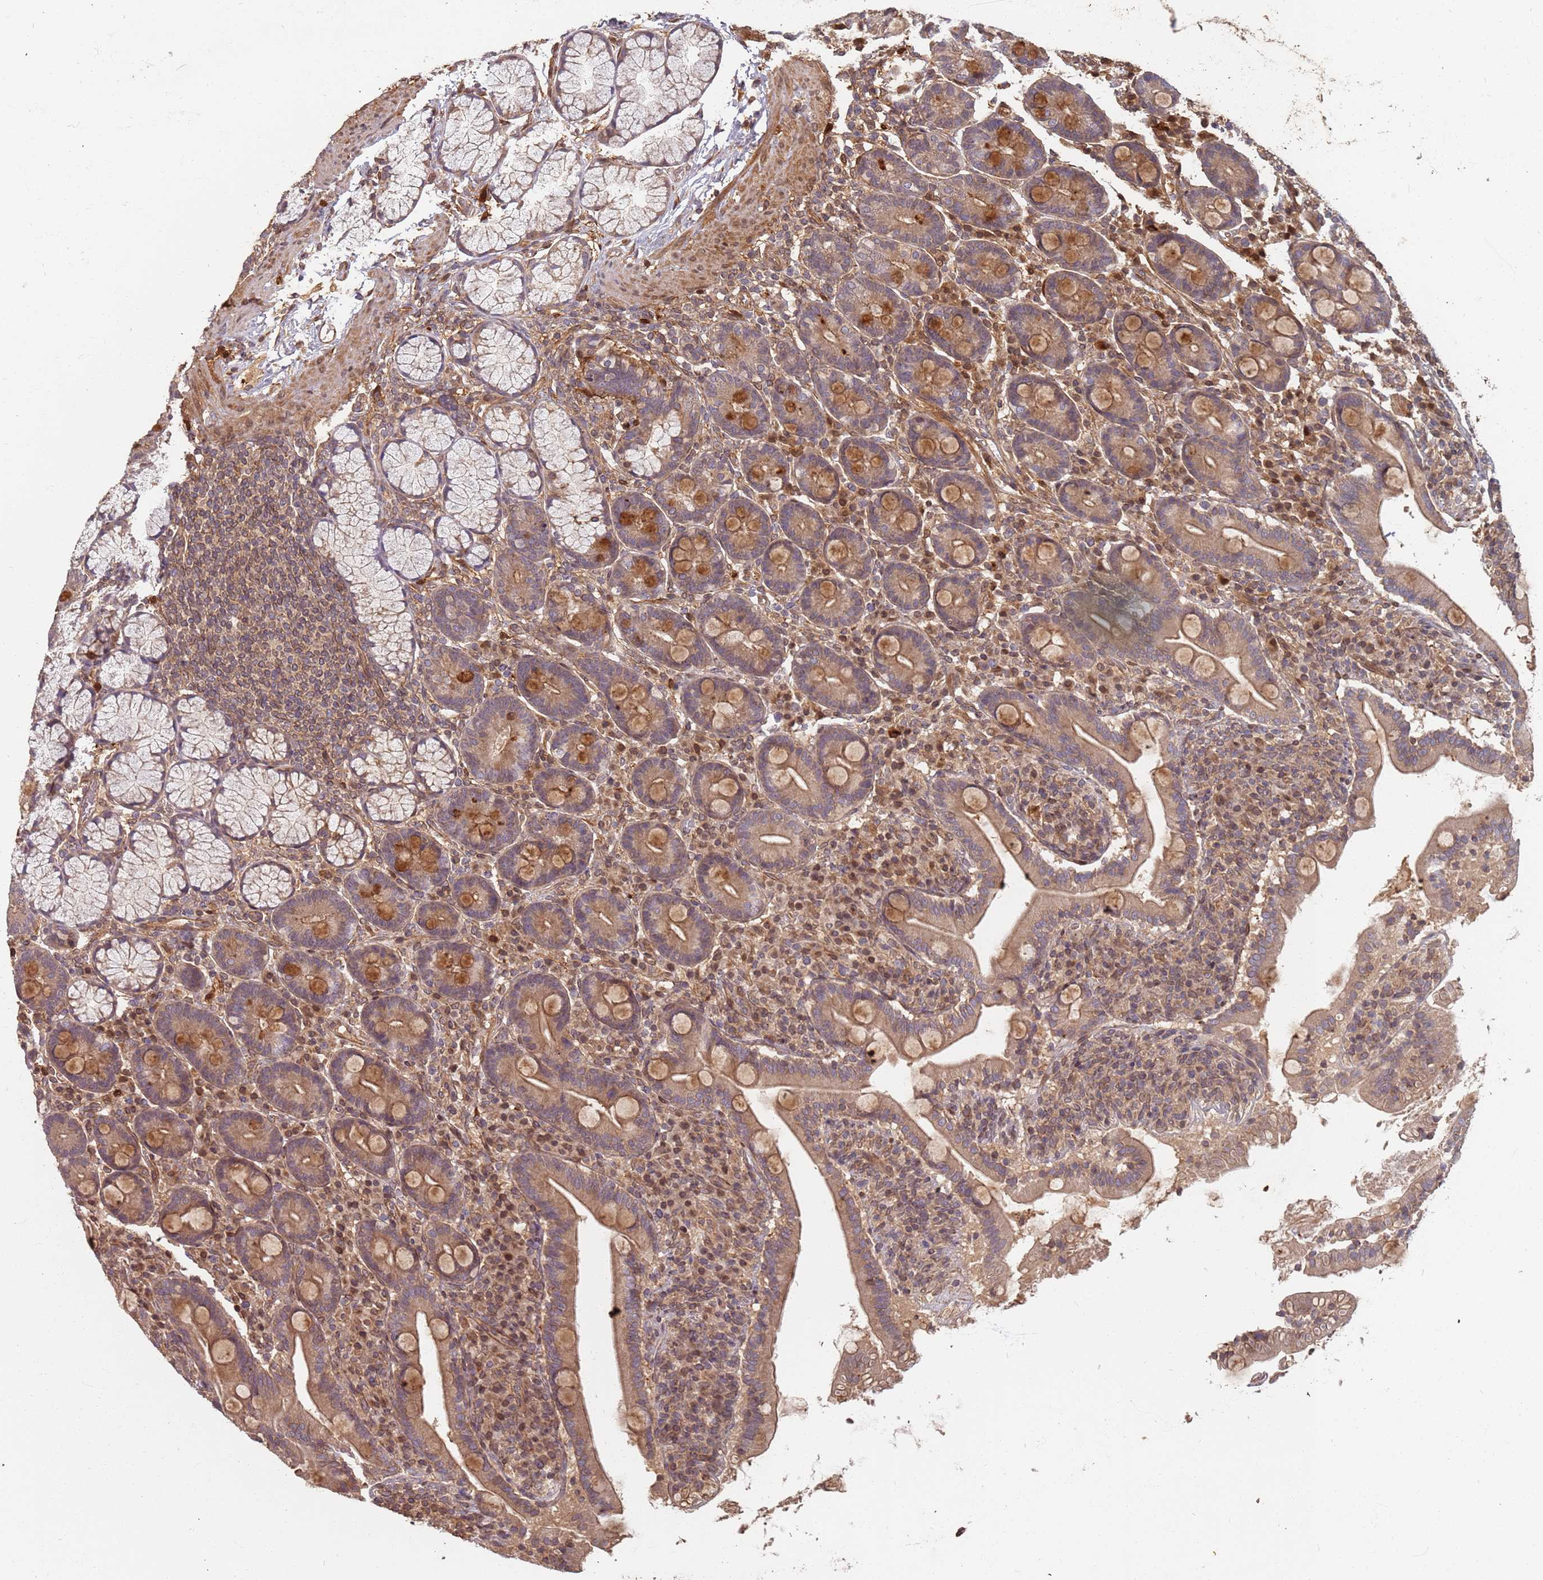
{"staining": {"intensity": "weak", "quantity": ">75%", "location": "cytoplasmic/membranous"}, "tissue": "duodenum", "cell_type": "Glandular cells", "image_type": "normal", "snomed": [{"axis": "morphology", "description": "Normal tissue, NOS"}, {"axis": "topography", "description": "Duodenum"}], "caption": "Duodenum stained with immunohistochemistry demonstrates weak cytoplasmic/membranous positivity in about >75% of glandular cells. (Brightfield microscopy of DAB IHC at high magnification).", "gene": "SDCCAG8", "patient": {"sex": "male", "age": 35}}